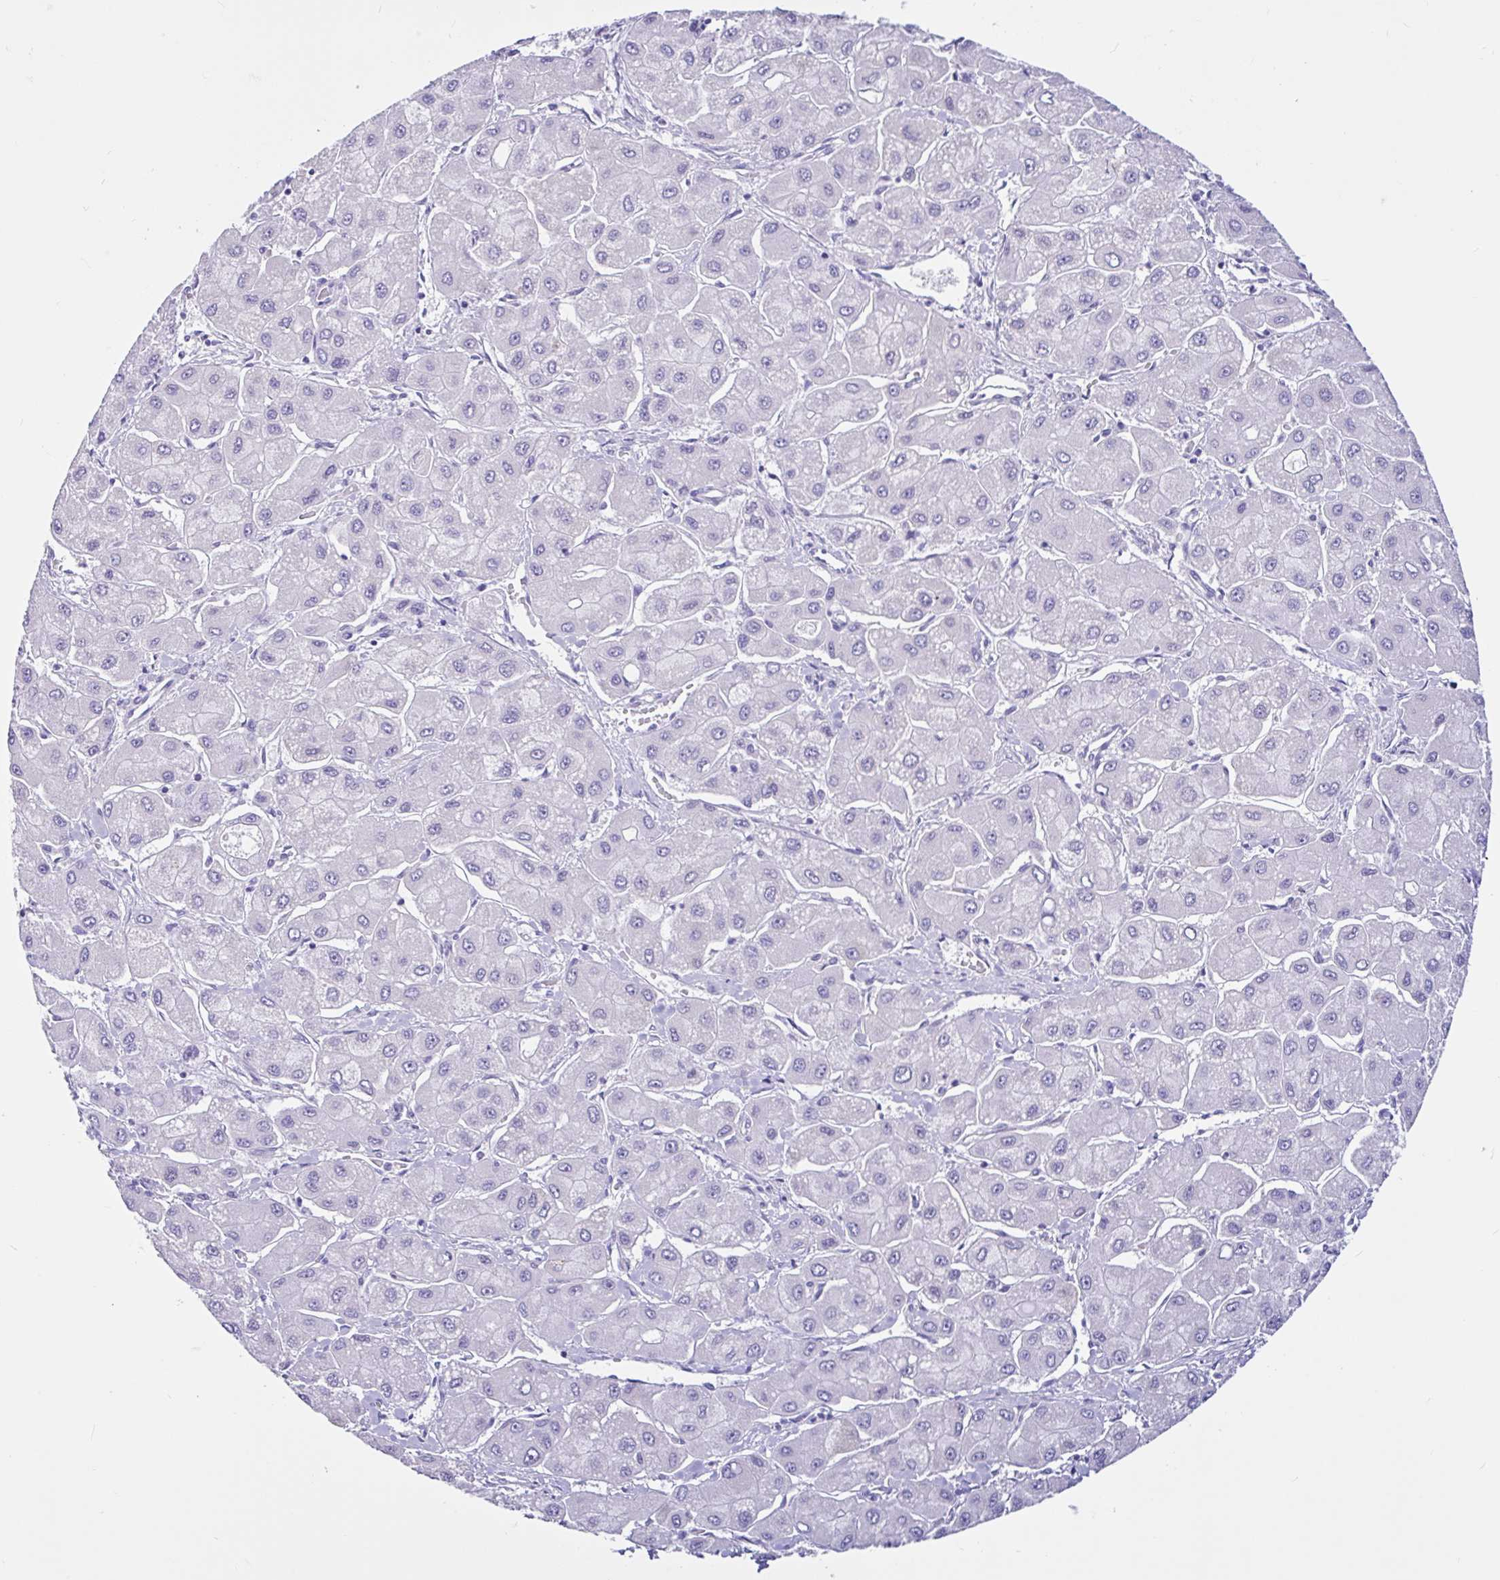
{"staining": {"intensity": "negative", "quantity": "none", "location": "none"}, "tissue": "liver cancer", "cell_type": "Tumor cells", "image_type": "cancer", "snomed": [{"axis": "morphology", "description": "Carcinoma, Hepatocellular, NOS"}, {"axis": "topography", "description": "Liver"}], "caption": "Immunohistochemical staining of liver cancer (hepatocellular carcinoma) exhibits no significant positivity in tumor cells. (Brightfield microscopy of DAB (3,3'-diaminobenzidine) immunohistochemistry at high magnification).", "gene": "CYP19A1", "patient": {"sex": "male", "age": 40}}